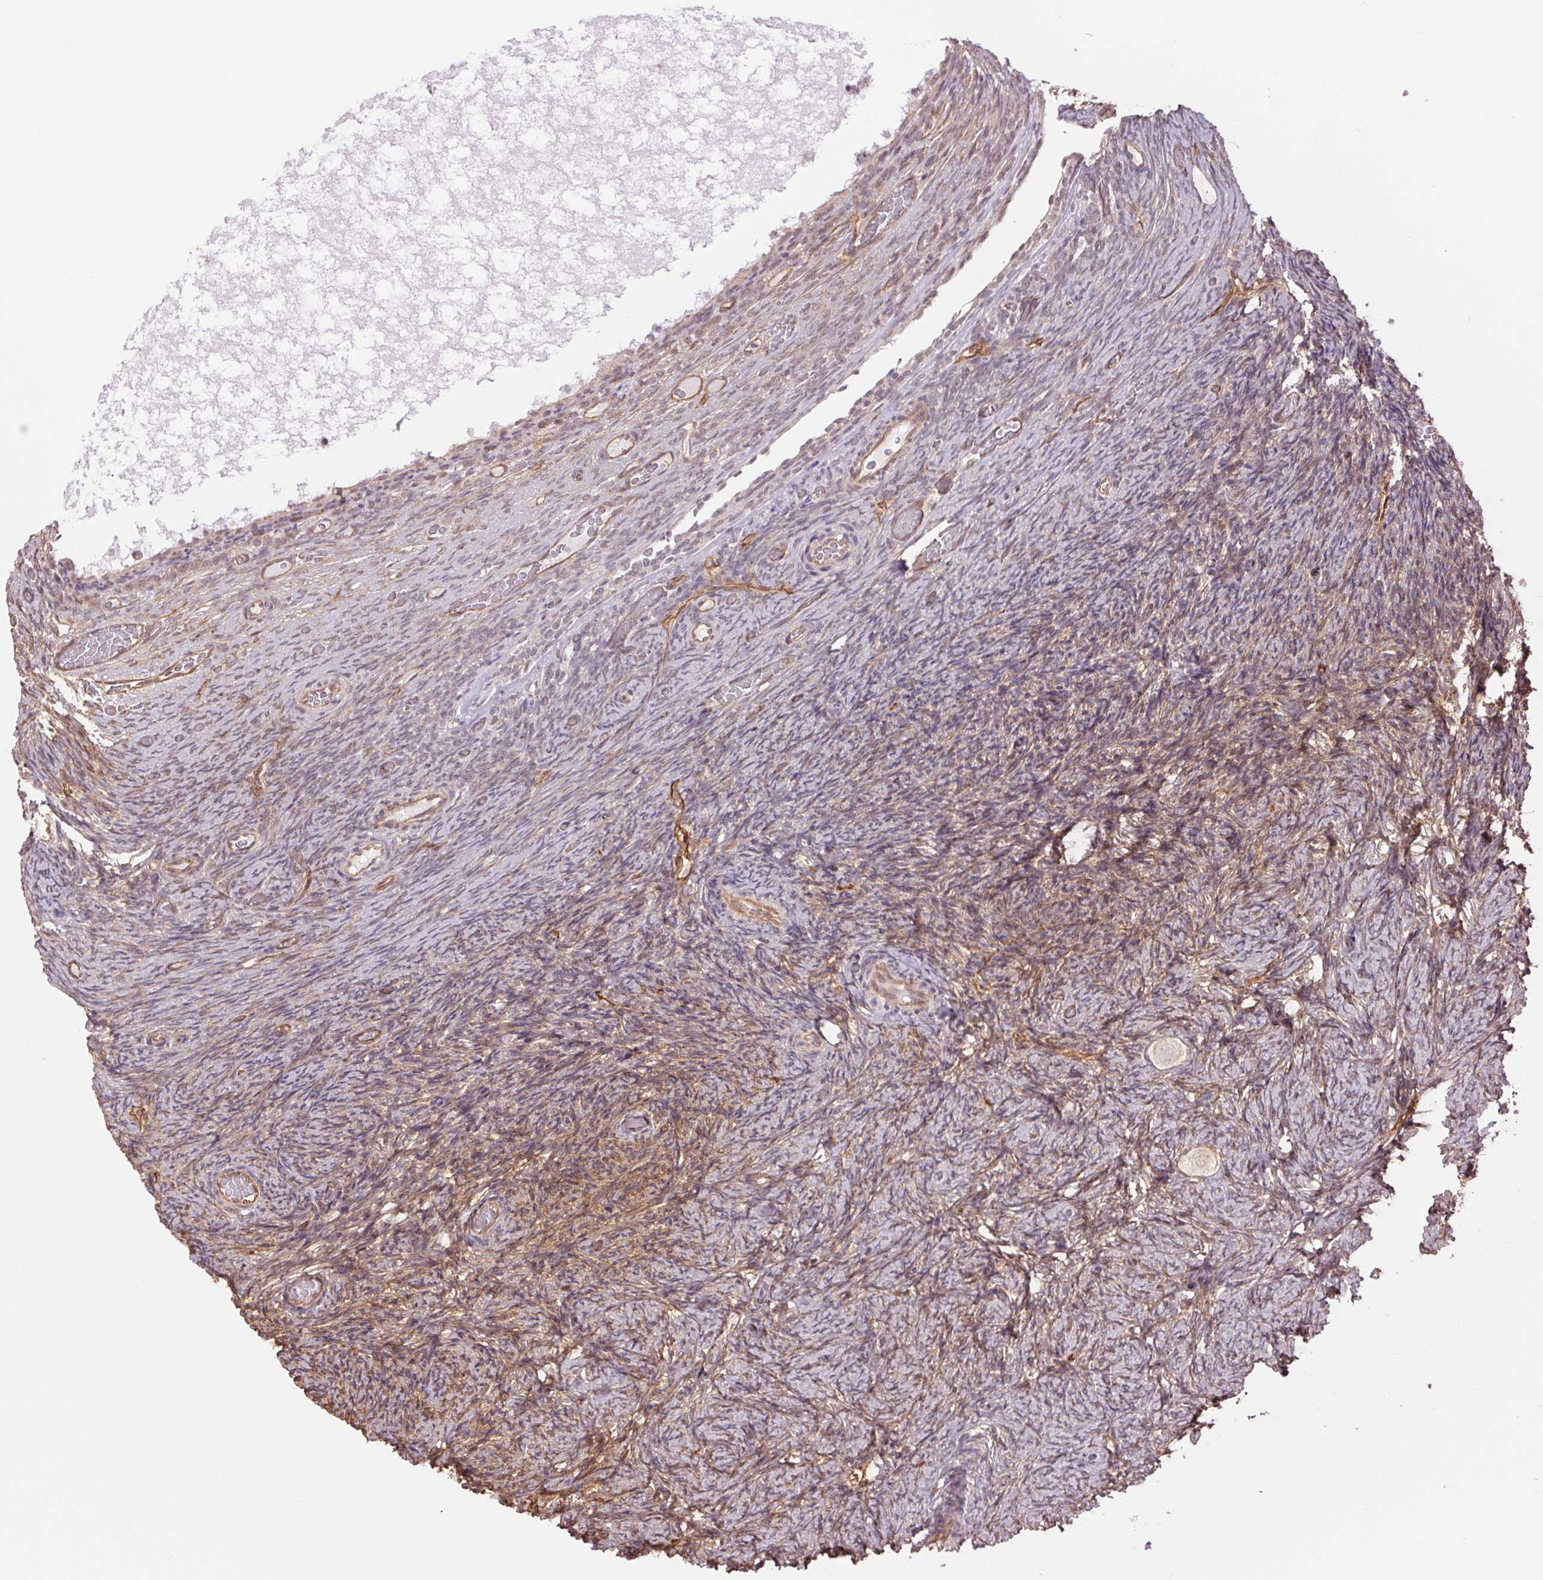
{"staining": {"intensity": "negative", "quantity": "none", "location": "none"}, "tissue": "ovary", "cell_type": "Follicle cells", "image_type": "normal", "snomed": [{"axis": "morphology", "description": "Normal tissue, NOS"}, {"axis": "topography", "description": "Ovary"}], "caption": "An immunohistochemistry micrograph of unremarkable ovary is shown. There is no staining in follicle cells of ovary.", "gene": "PALM", "patient": {"sex": "female", "age": 34}}